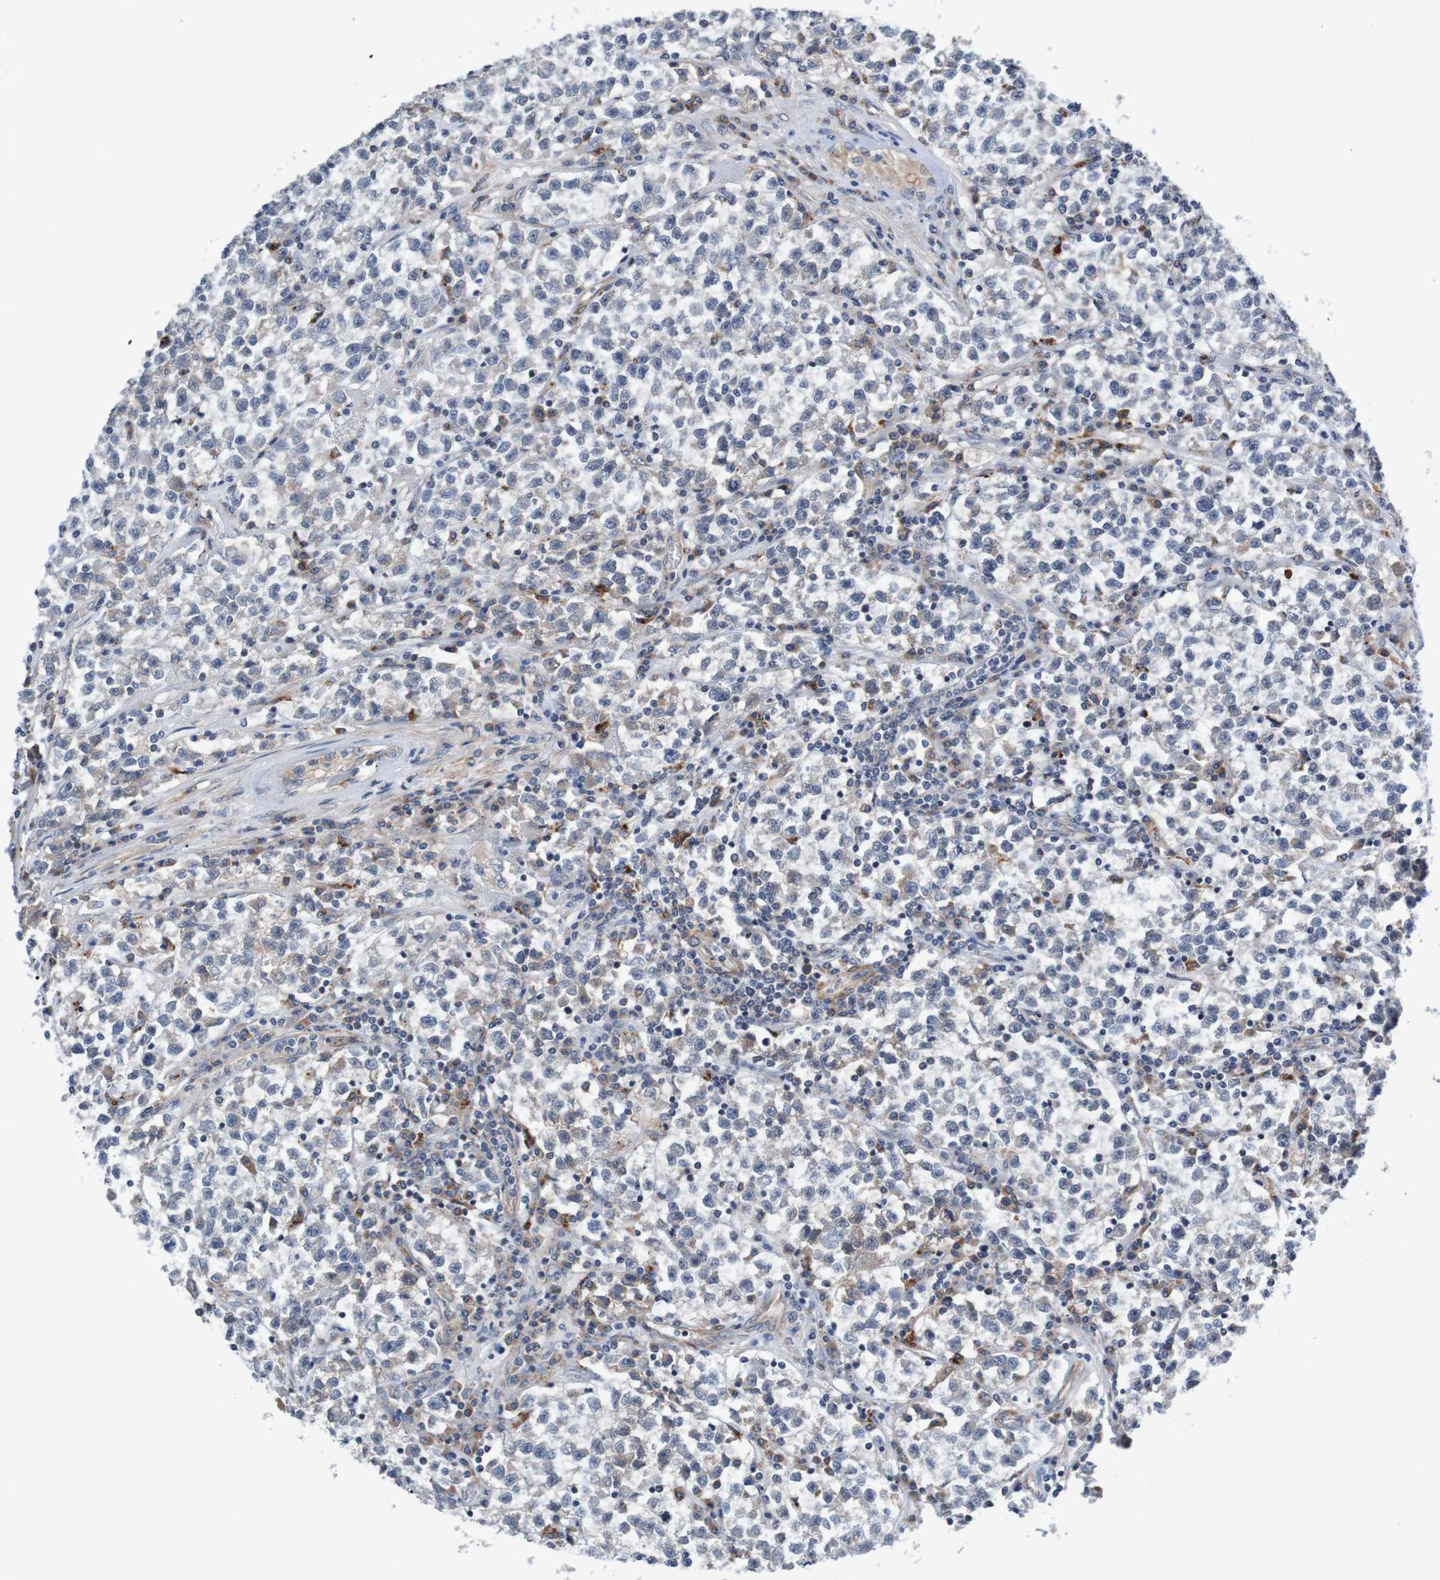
{"staining": {"intensity": "negative", "quantity": "none", "location": "none"}, "tissue": "testis cancer", "cell_type": "Tumor cells", "image_type": "cancer", "snomed": [{"axis": "morphology", "description": "Seminoma, NOS"}, {"axis": "topography", "description": "Testis"}], "caption": "Immunohistochemistry of testis seminoma reveals no expression in tumor cells.", "gene": "CPED1", "patient": {"sex": "male", "age": 22}}